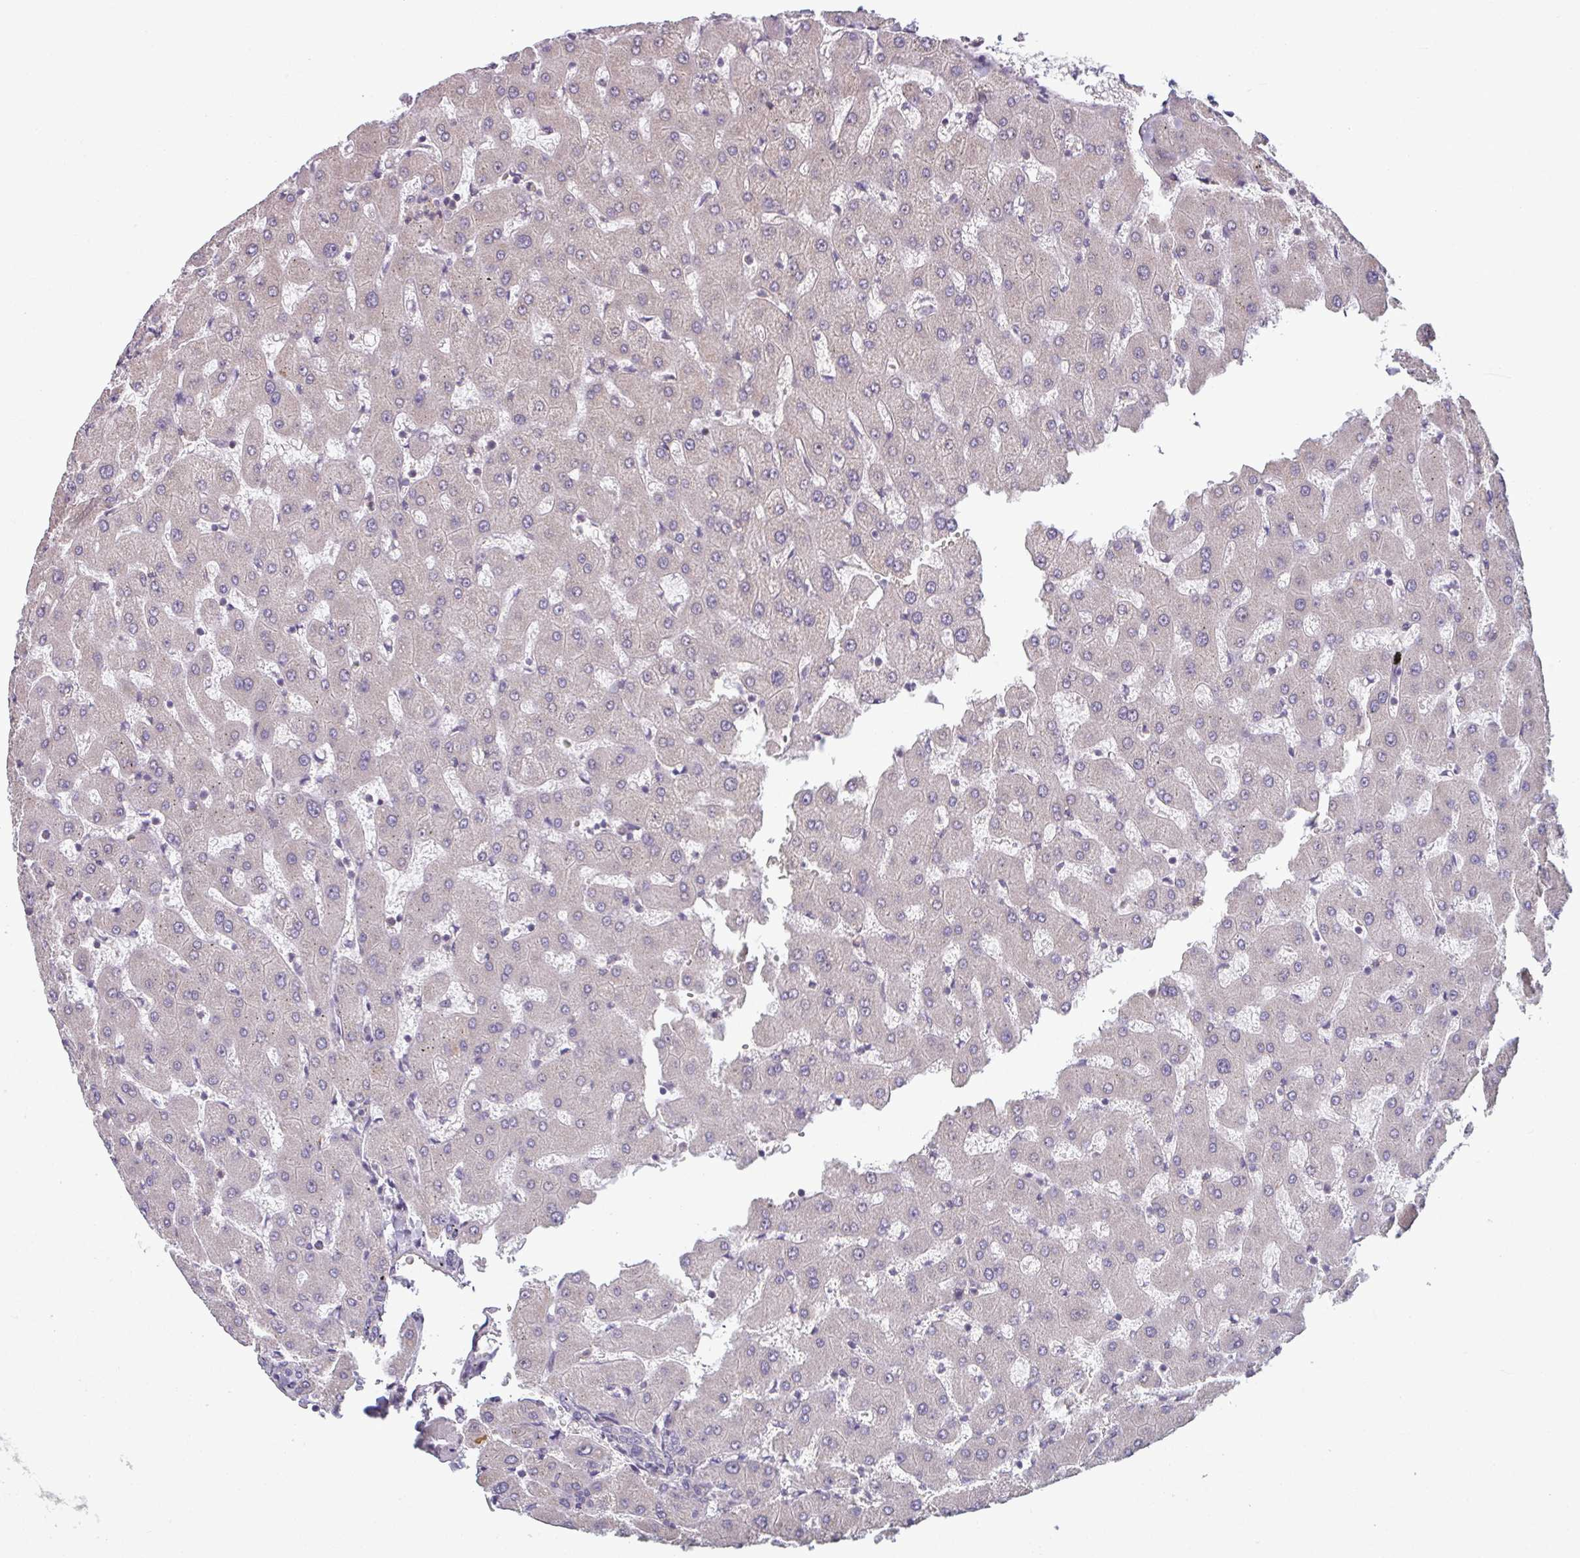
{"staining": {"intensity": "negative", "quantity": "none", "location": "none"}, "tissue": "liver", "cell_type": "Cholangiocytes", "image_type": "normal", "snomed": [{"axis": "morphology", "description": "Normal tissue, NOS"}, {"axis": "topography", "description": "Liver"}], "caption": "This is an immunohistochemistry photomicrograph of unremarkable human liver. There is no staining in cholangiocytes.", "gene": "CXCR1", "patient": {"sex": "female", "age": 63}}